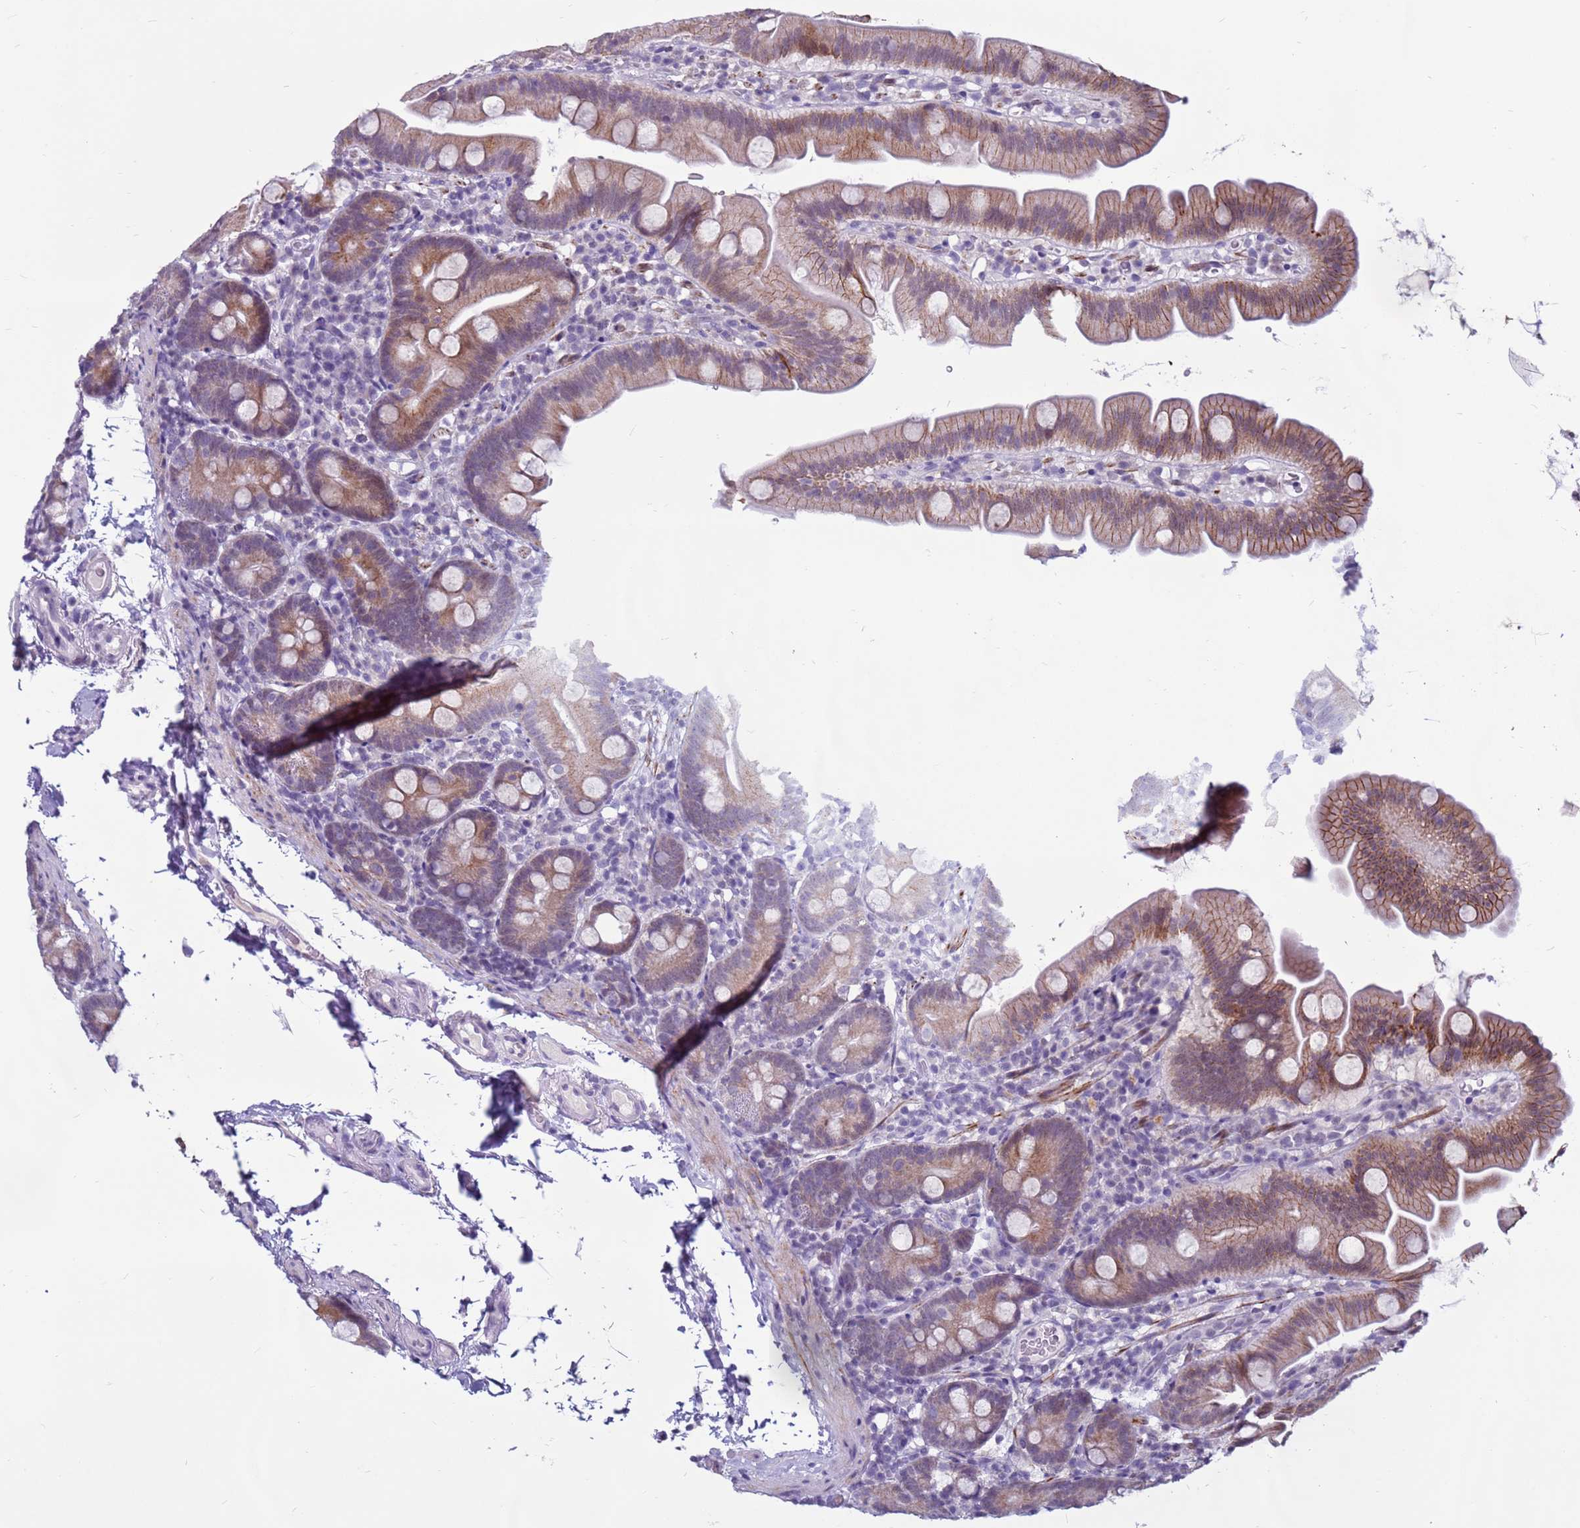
{"staining": {"intensity": "moderate", "quantity": ">75%", "location": "cytoplasmic/membranous"}, "tissue": "small intestine", "cell_type": "Glandular cells", "image_type": "normal", "snomed": [{"axis": "morphology", "description": "Normal tissue, NOS"}, {"axis": "topography", "description": "Small intestine"}], "caption": "High-magnification brightfield microscopy of benign small intestine stained with DAB (brown) and counterstained with hematoxylin (blue). glandular cells exhibit moderate cytoplasmic/membranous expression is seen in about>75% of cells. The staining was performed using DAB to visualize the protein expression in brown, while the nuclei were stained in blue with hematoxylin (Magnification: 20x).", "gene": "CDK2AP2", "patient": {"sex": "female", "age": 68}}